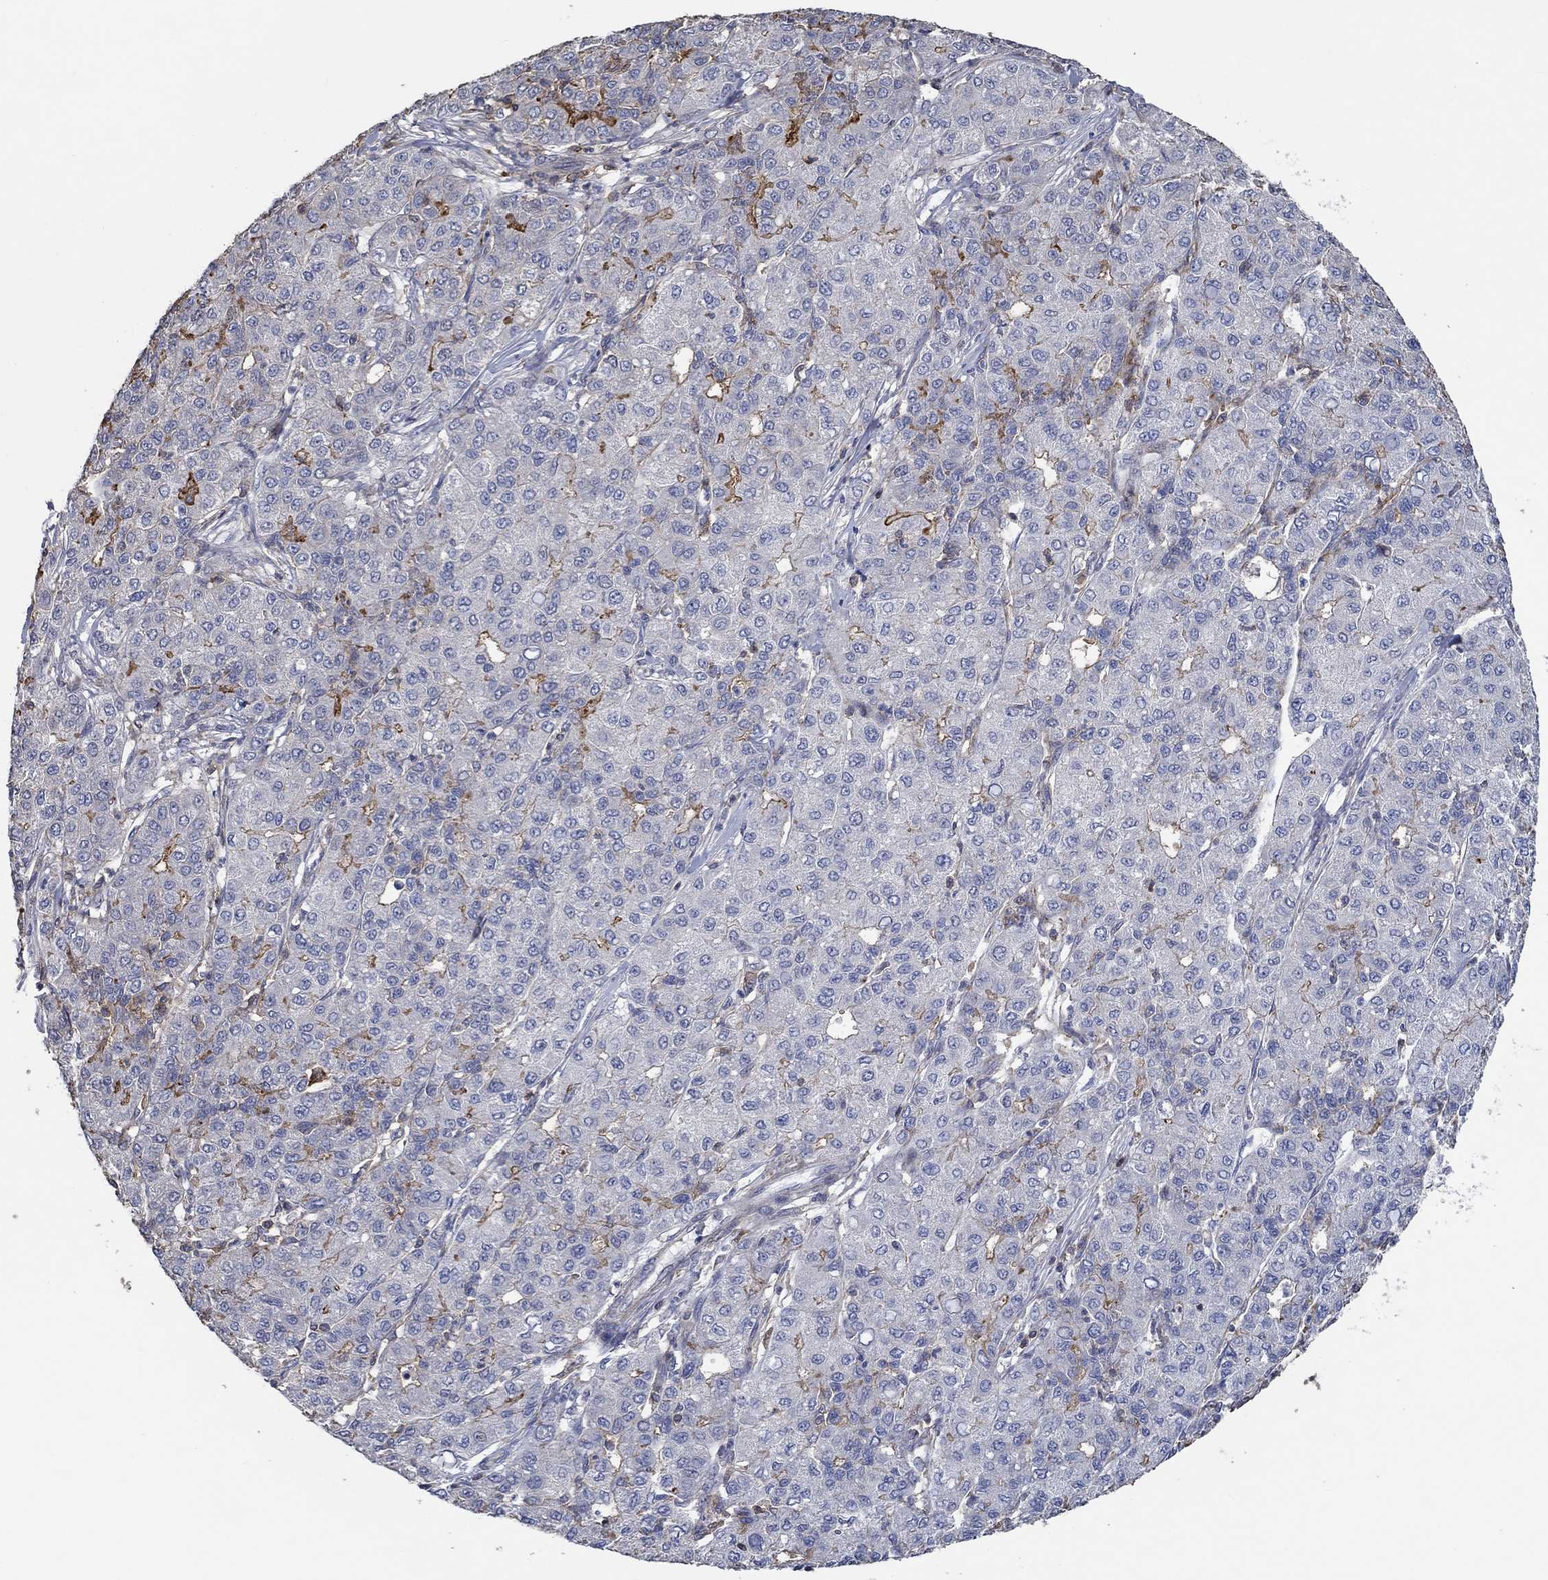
{"staining": {"intensity": "strong", "quantity": "<25%", "location": "cytoplasmic/membranous"}, "tissue": "liver cancer", "cell_type": "Tumor cells", "image_type": "cancer", "snomed": [{"axis": "morphology", "description": "Carcinoma, Hepatocellular, NOS"}, {"axis": "topography", "description": "Liver"}], "caption": "Immunohistochemistry (IHC) image of human liver cancer (hepatocellular carcinoma) stained for a protein (brown), which exhibits medium levels of strong cytoplasmic/membranous expression in about <25% of tumor cells.", "gene": "TNFAIP8L3", "patient": {"sex": "male", "age": 65}}